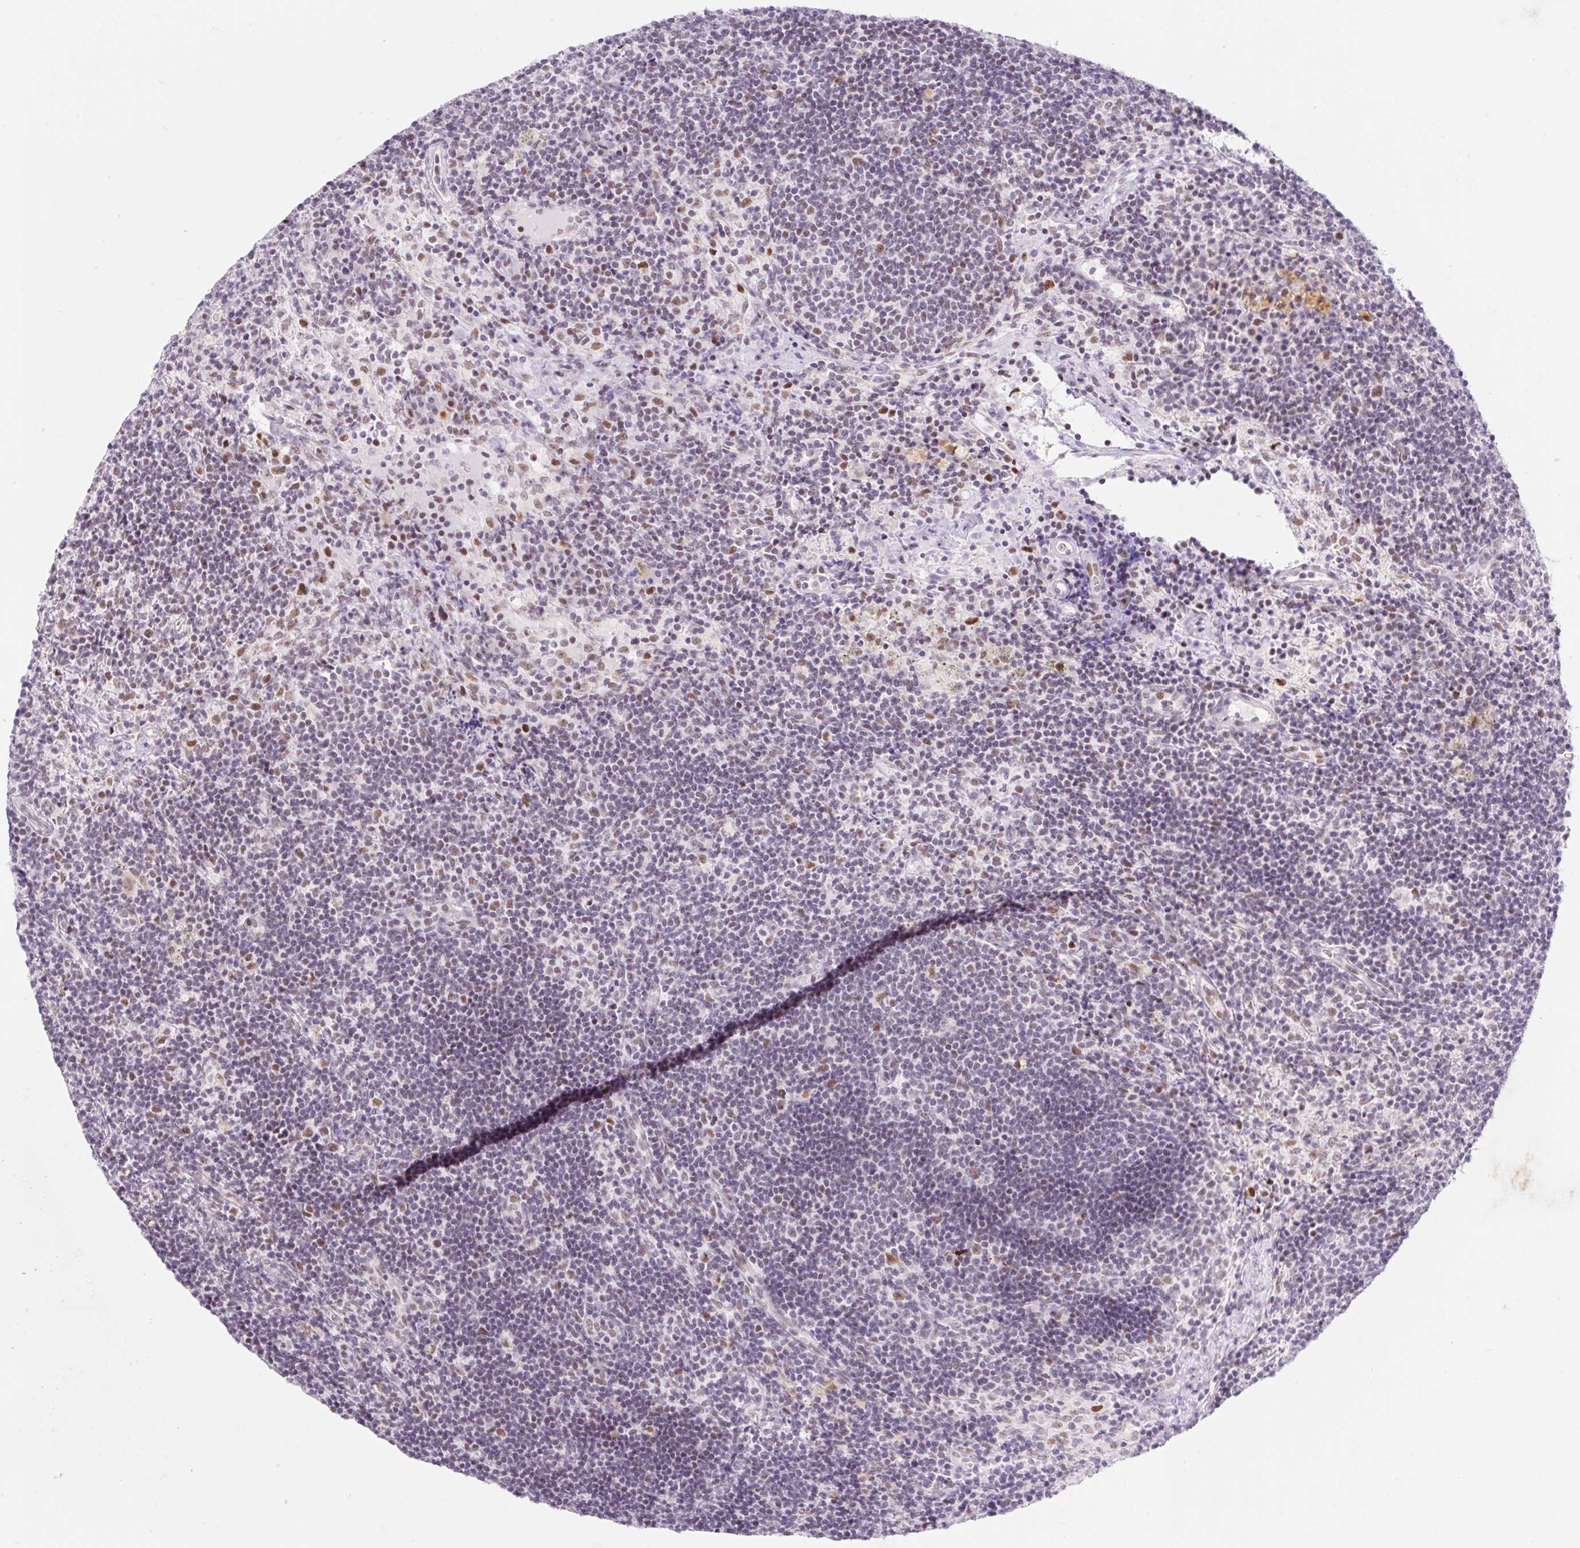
{"staining": {"intensity": "weak", "quantity": "25%-75%", "location": "nuclear"}, "tissue": "lymph node", "cell_type": "Germinal center cells", "image_type": "normal", "snomed": [{"axis": "morphology", "description": "Normal tissue, NOS"}, {"axis": "topography", "description": "Lymph node"}], "caption": "A histopathology image showing weak nuclear expression in approximately 25%-75% of germinal center cells in benign lymph node, as visualized by brown immunohistochemical staining.", "gene": "H2BW1", "patient": {"sex": "female", "age": 70}}